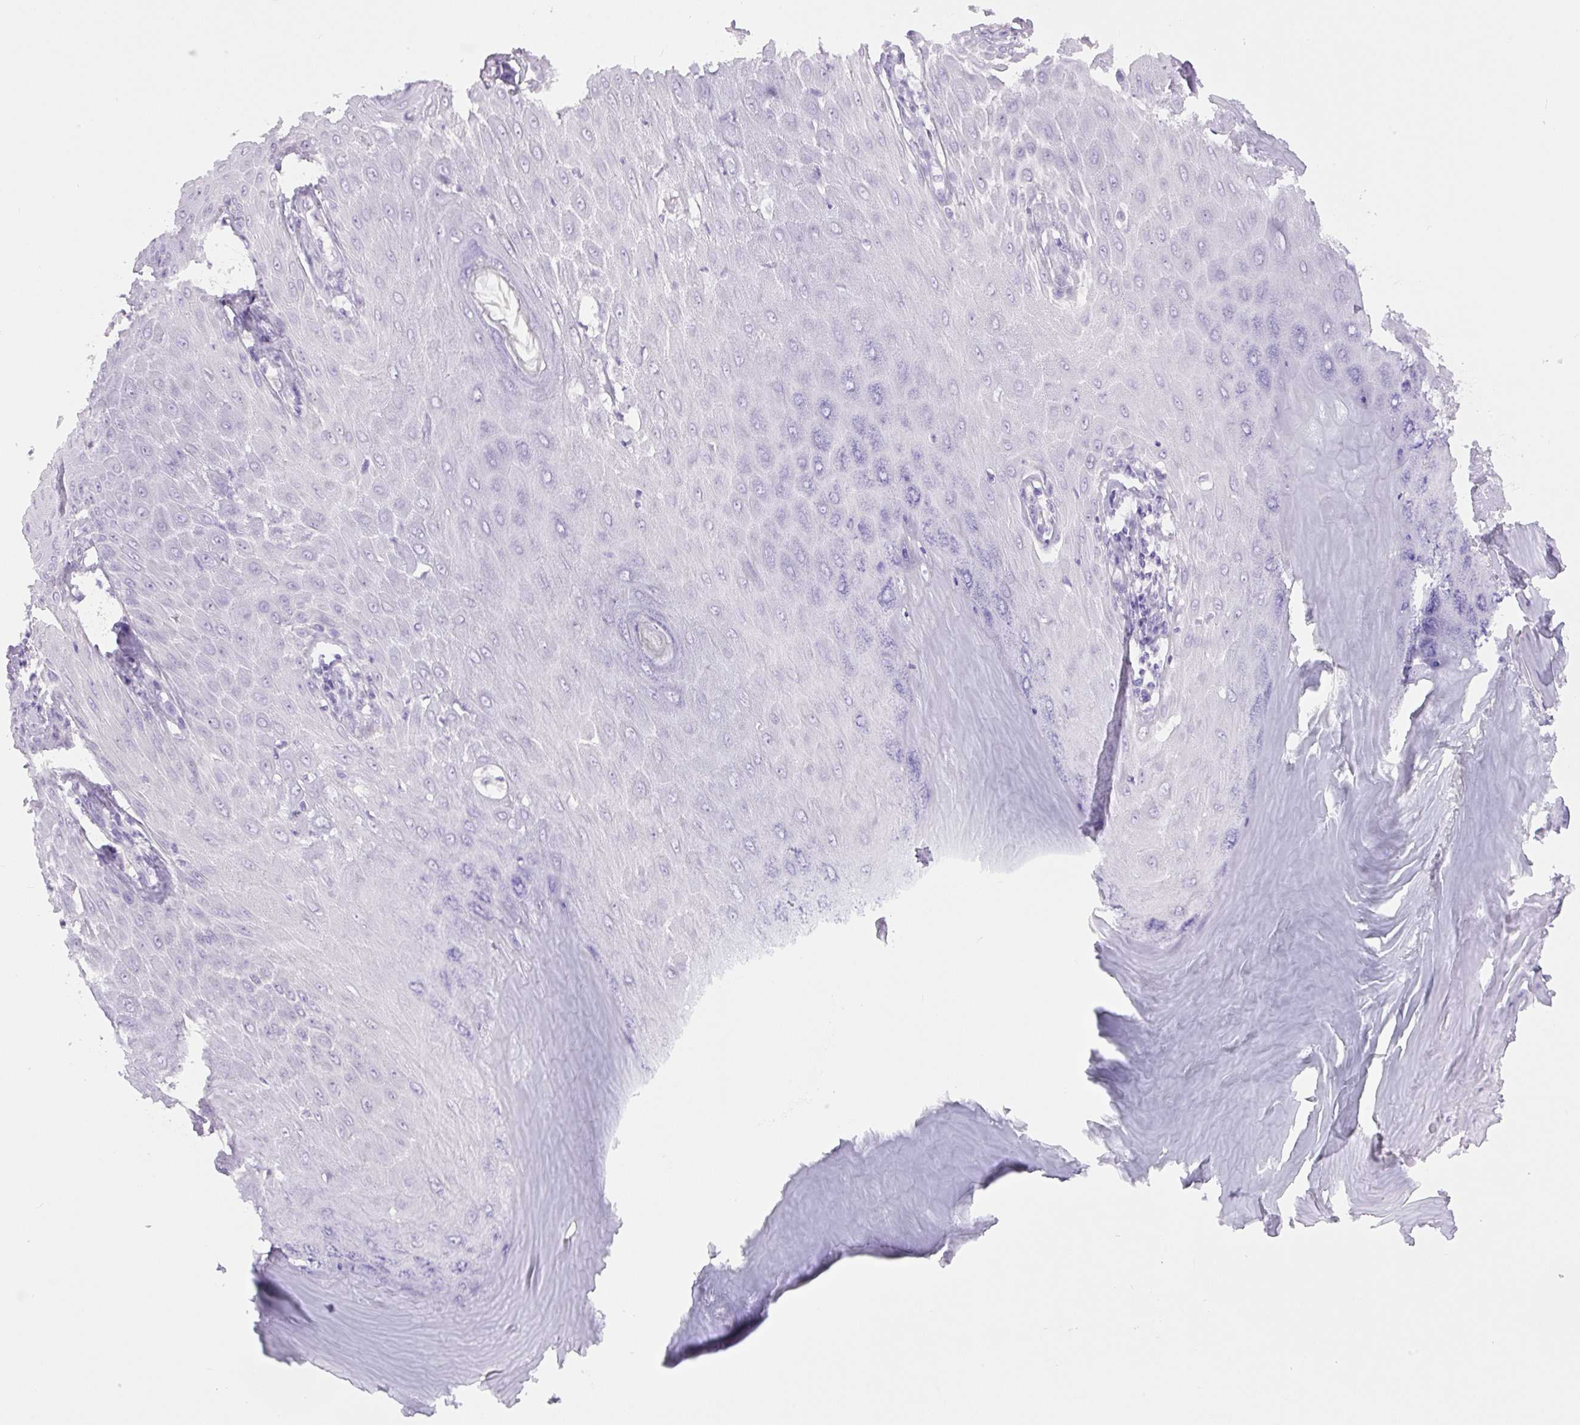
{"staining": {"intensity": "negative", "quantity": "none", "location": "none"}, "tissue": "skin cancer", "cell_type": "Tumor cells", "image_type": "cancer", "snomed": [{"axis": "morphology", "description": "Squamous cell carcinoma, NOS"}, {"axis": "topography", "description": "Skin"}], "caption": "Image shows no significant protein staining in tumor cells of skin cancer.", "gene": "COL9A2", "patient": {"sex": "male", "age": 70}}